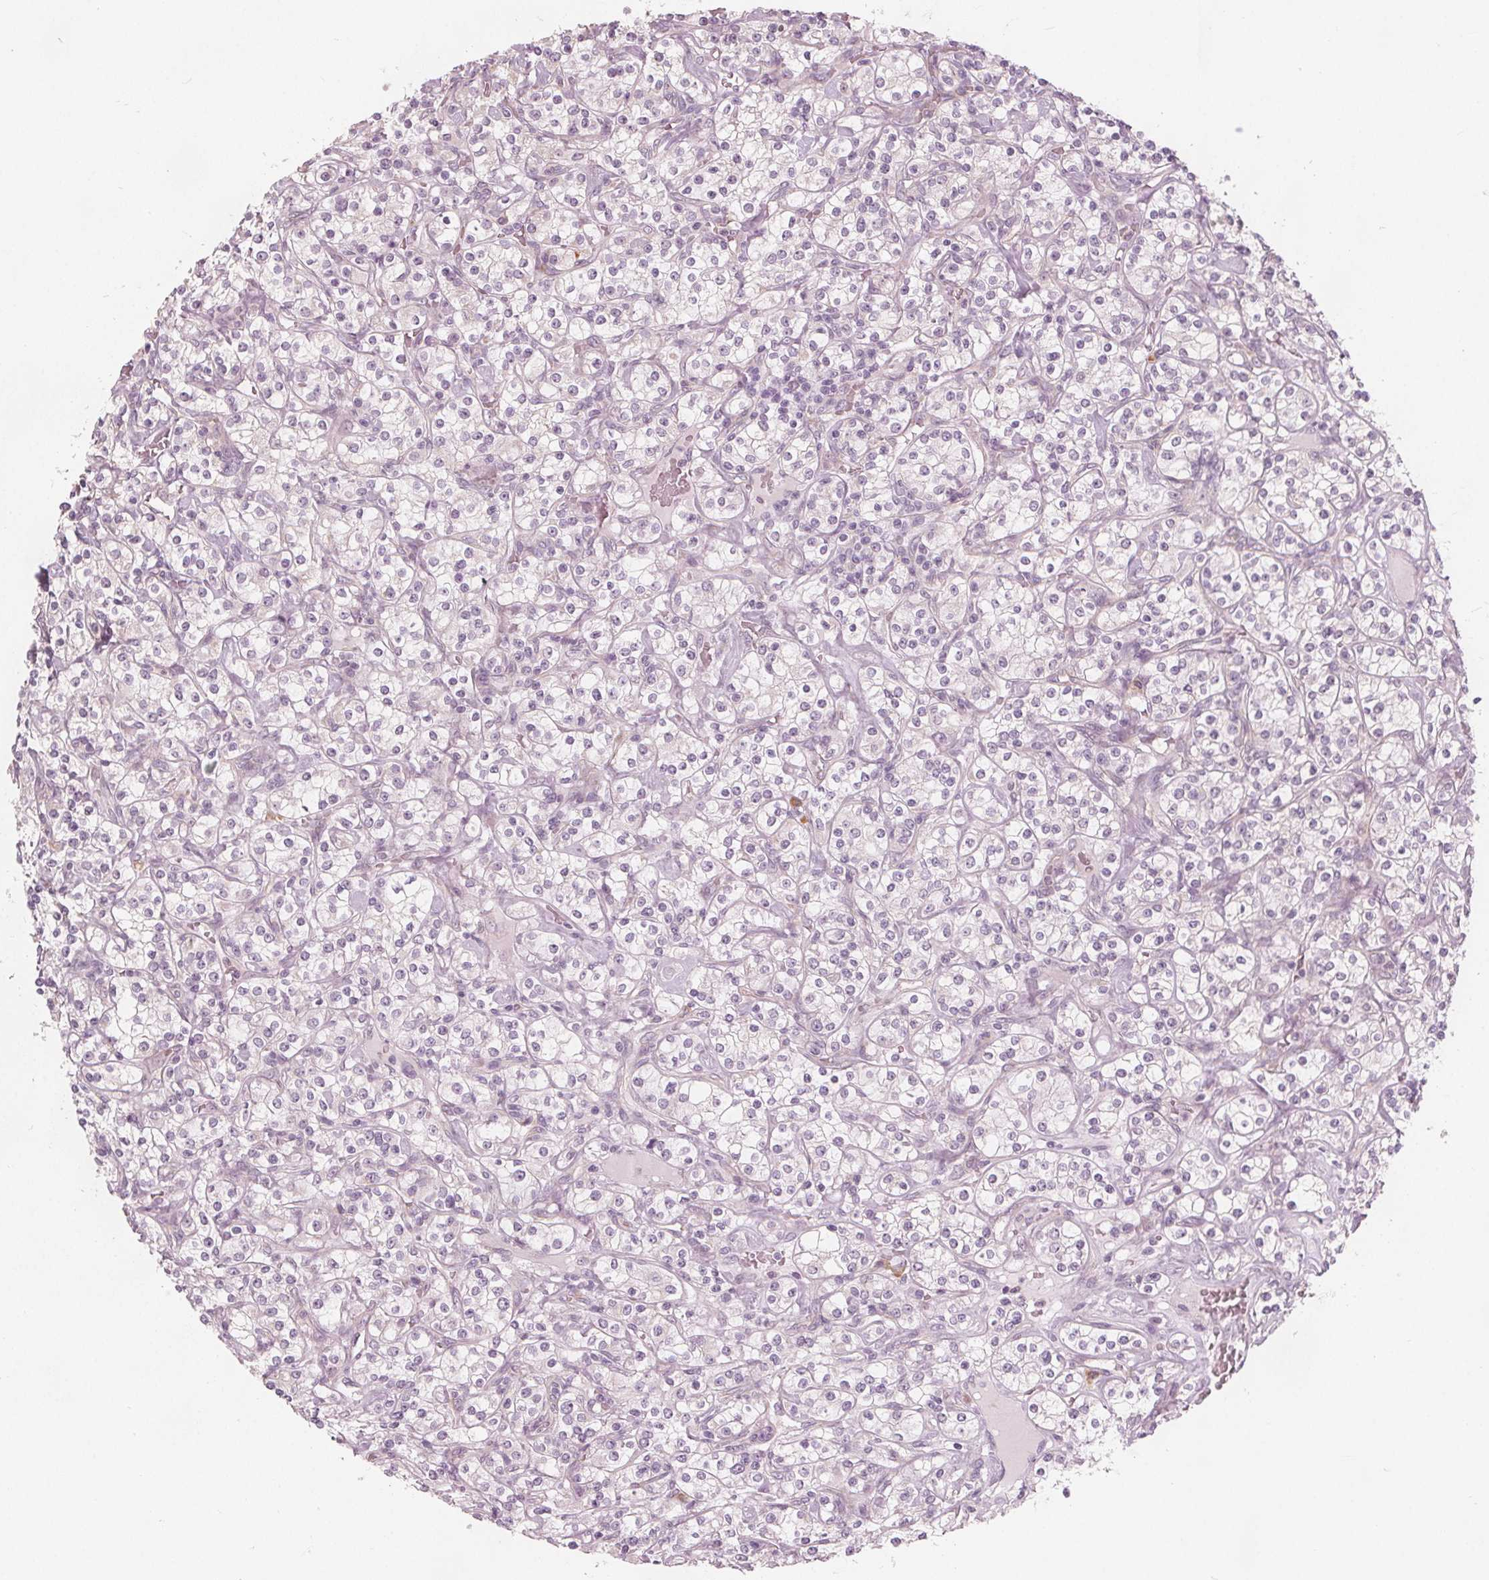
{"staining": {"intensity": "negative", "quantity": "none", "location": "none"}, "tissue": "renal cancer", "cell_type": "Tumor cells", "image_type": "cancer", "snomed": [{"axis": "morphology", "description": "Adenocarcinoma, NOS"}, {"axis": "topography", "description": "Kidney"}], "caption": "This image is of renal cancer stained with immunohistochemistry to label a protein in brown with the nuclei are counter-stained blue. There is no staining in tumor cells.", "gene": "BRSK1", "patient": {"sex": "male", "age": 77}}